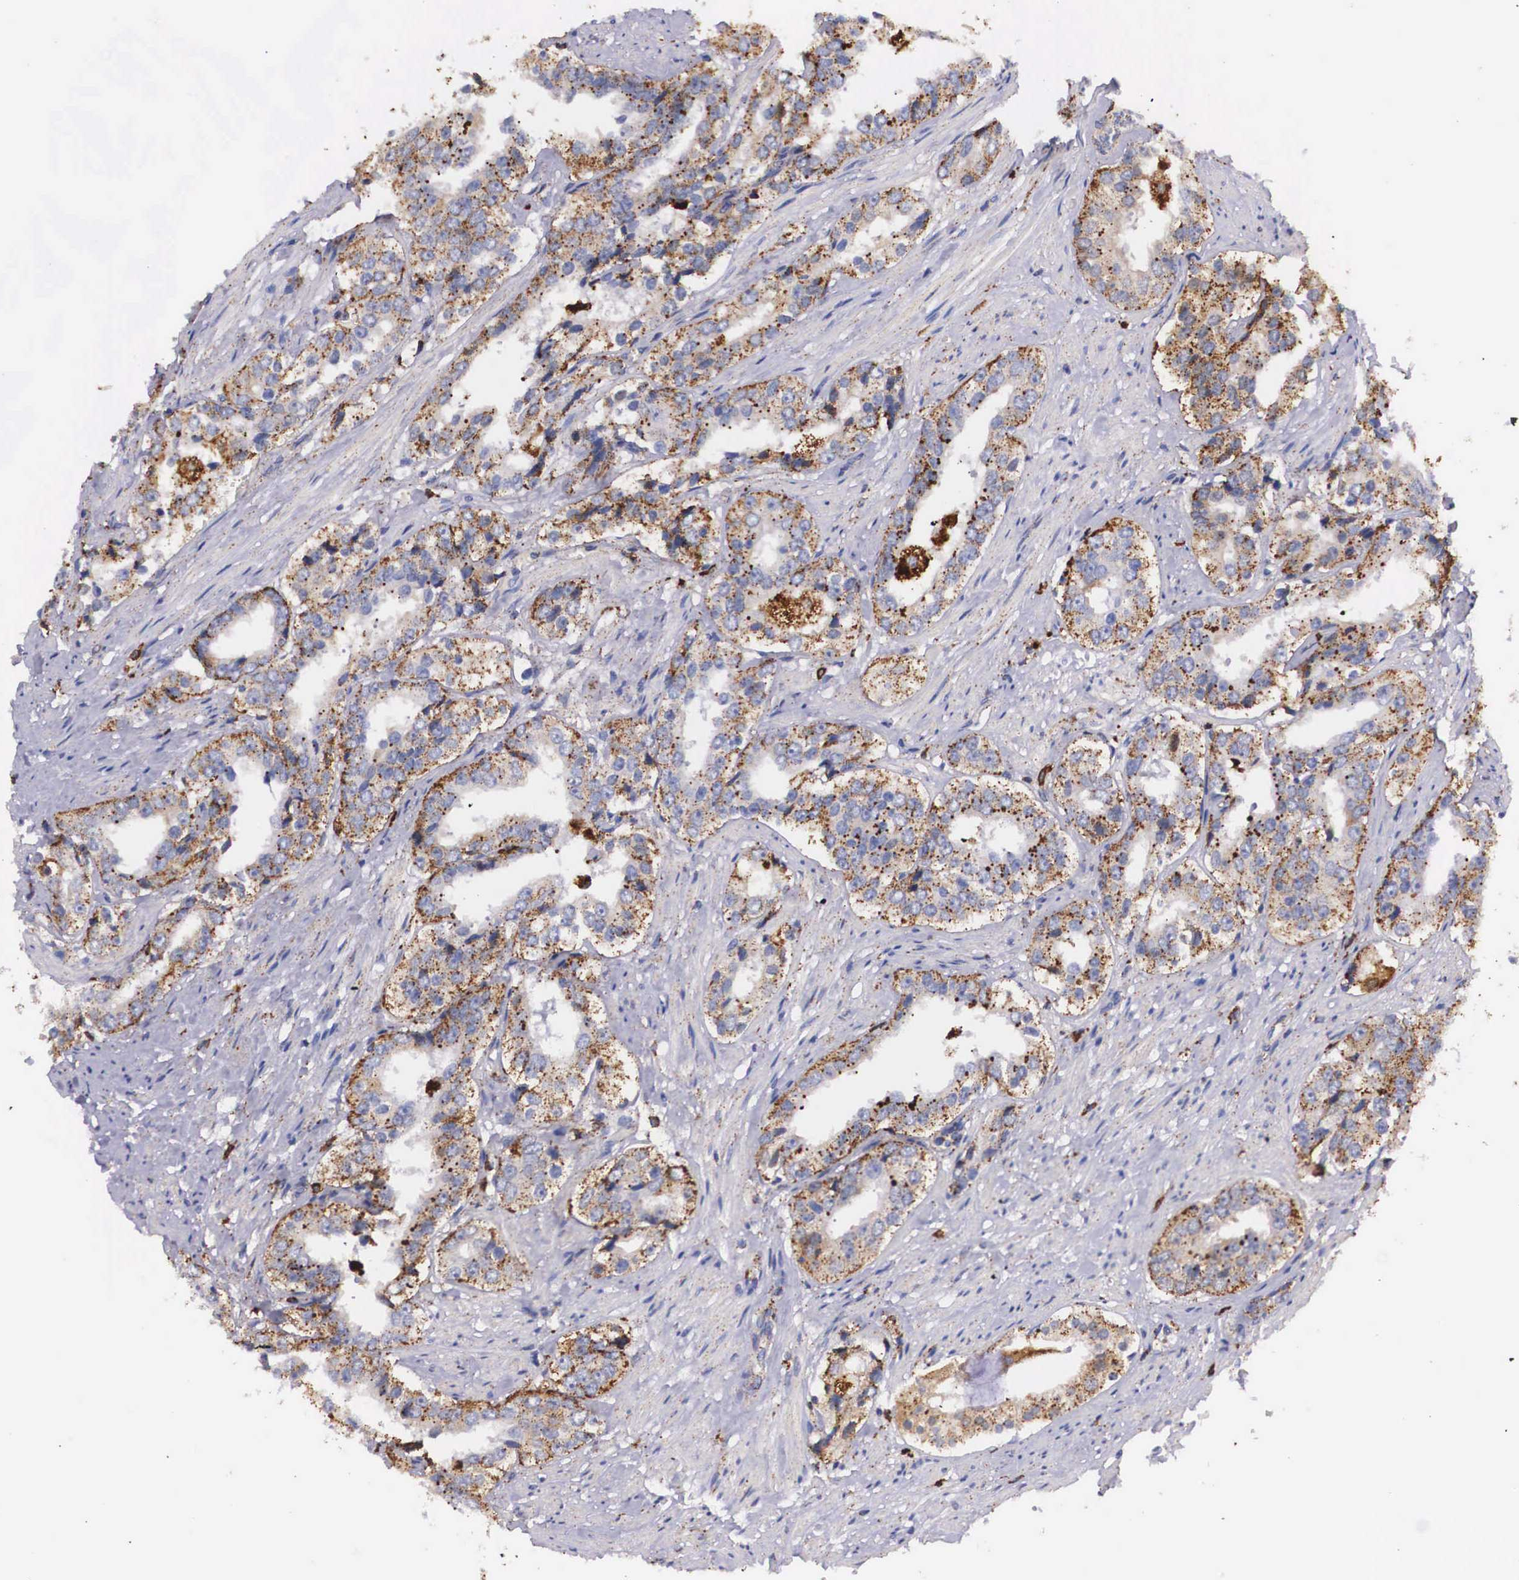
{"staining": {"intensity": "moderate", "quantity": ">75%", "location": "cytoplasmic/membranous"}, "tissue": "prostate cancer", "cell_type": "Tumor cells", "image_type": "cancer", "snomed": [{"axis": "morphology", "description": "Adenocarcinoma, Medium grade"}, {"axis": "topography", "description": "Prostate"}], "caption": "Human adenocarcinoma (medium-grade) (prostate) stained with a brown dye reveals moderate cytoplasmic/membranous positive expression in about >75% of tumor cells.", "gene": "NAGA", "patient": {"sex": "male", "age": 73}}